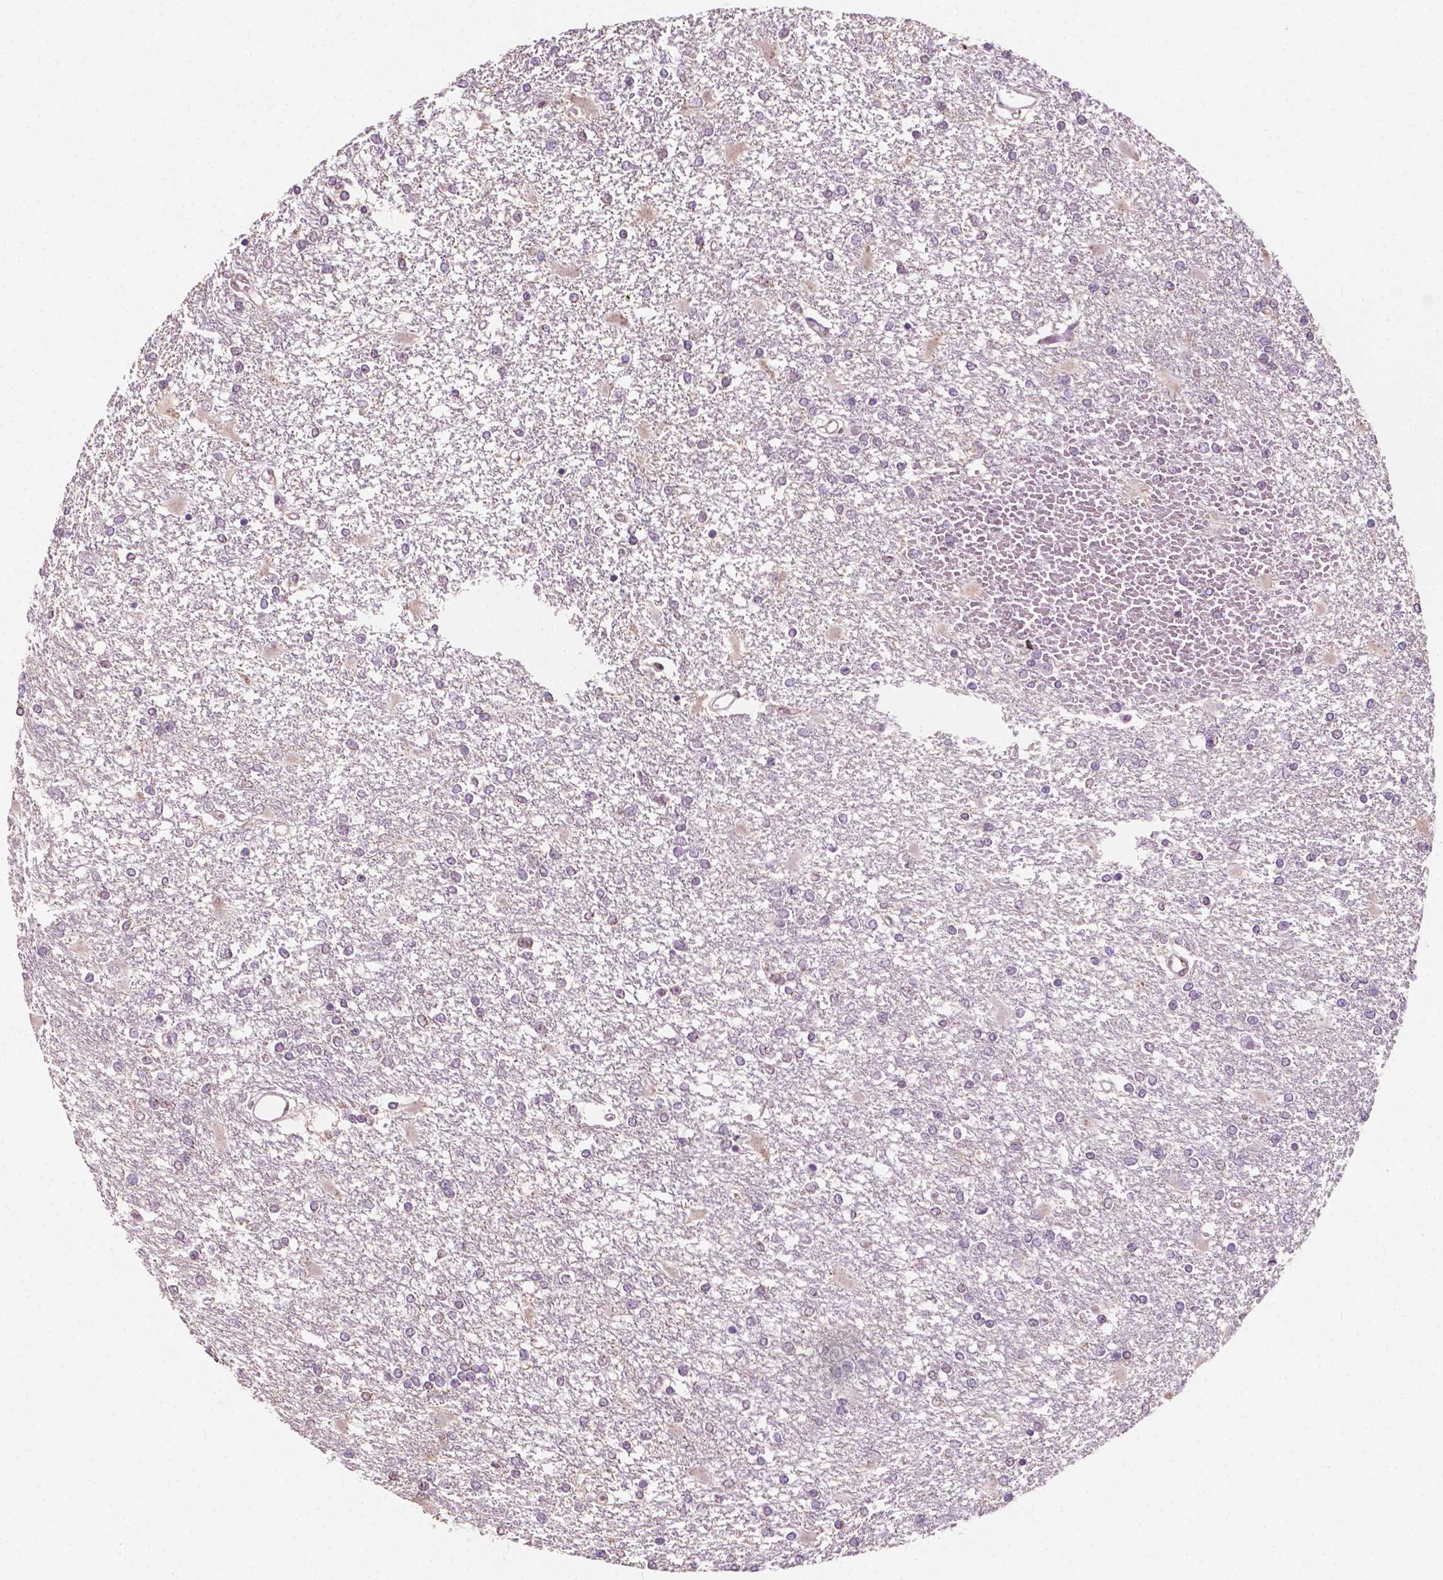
{"staining": {"intensity": "negative", "quantity": "none", "location": "none"}, "tissue": "glioma", "cell_type": "Tumor cells", "image_type": "cancer", "snomed": [{"axis": "morphology", "description": "Glioma, malignant, High grade"}, {"axis": "topography", "description": "Cerebral cortex"}], "caption": "A histopathology image of human glioma is negative for staining in tumor cells.", "gene": "EBAG9", "patient": {"sex": "male", "age": 79}}